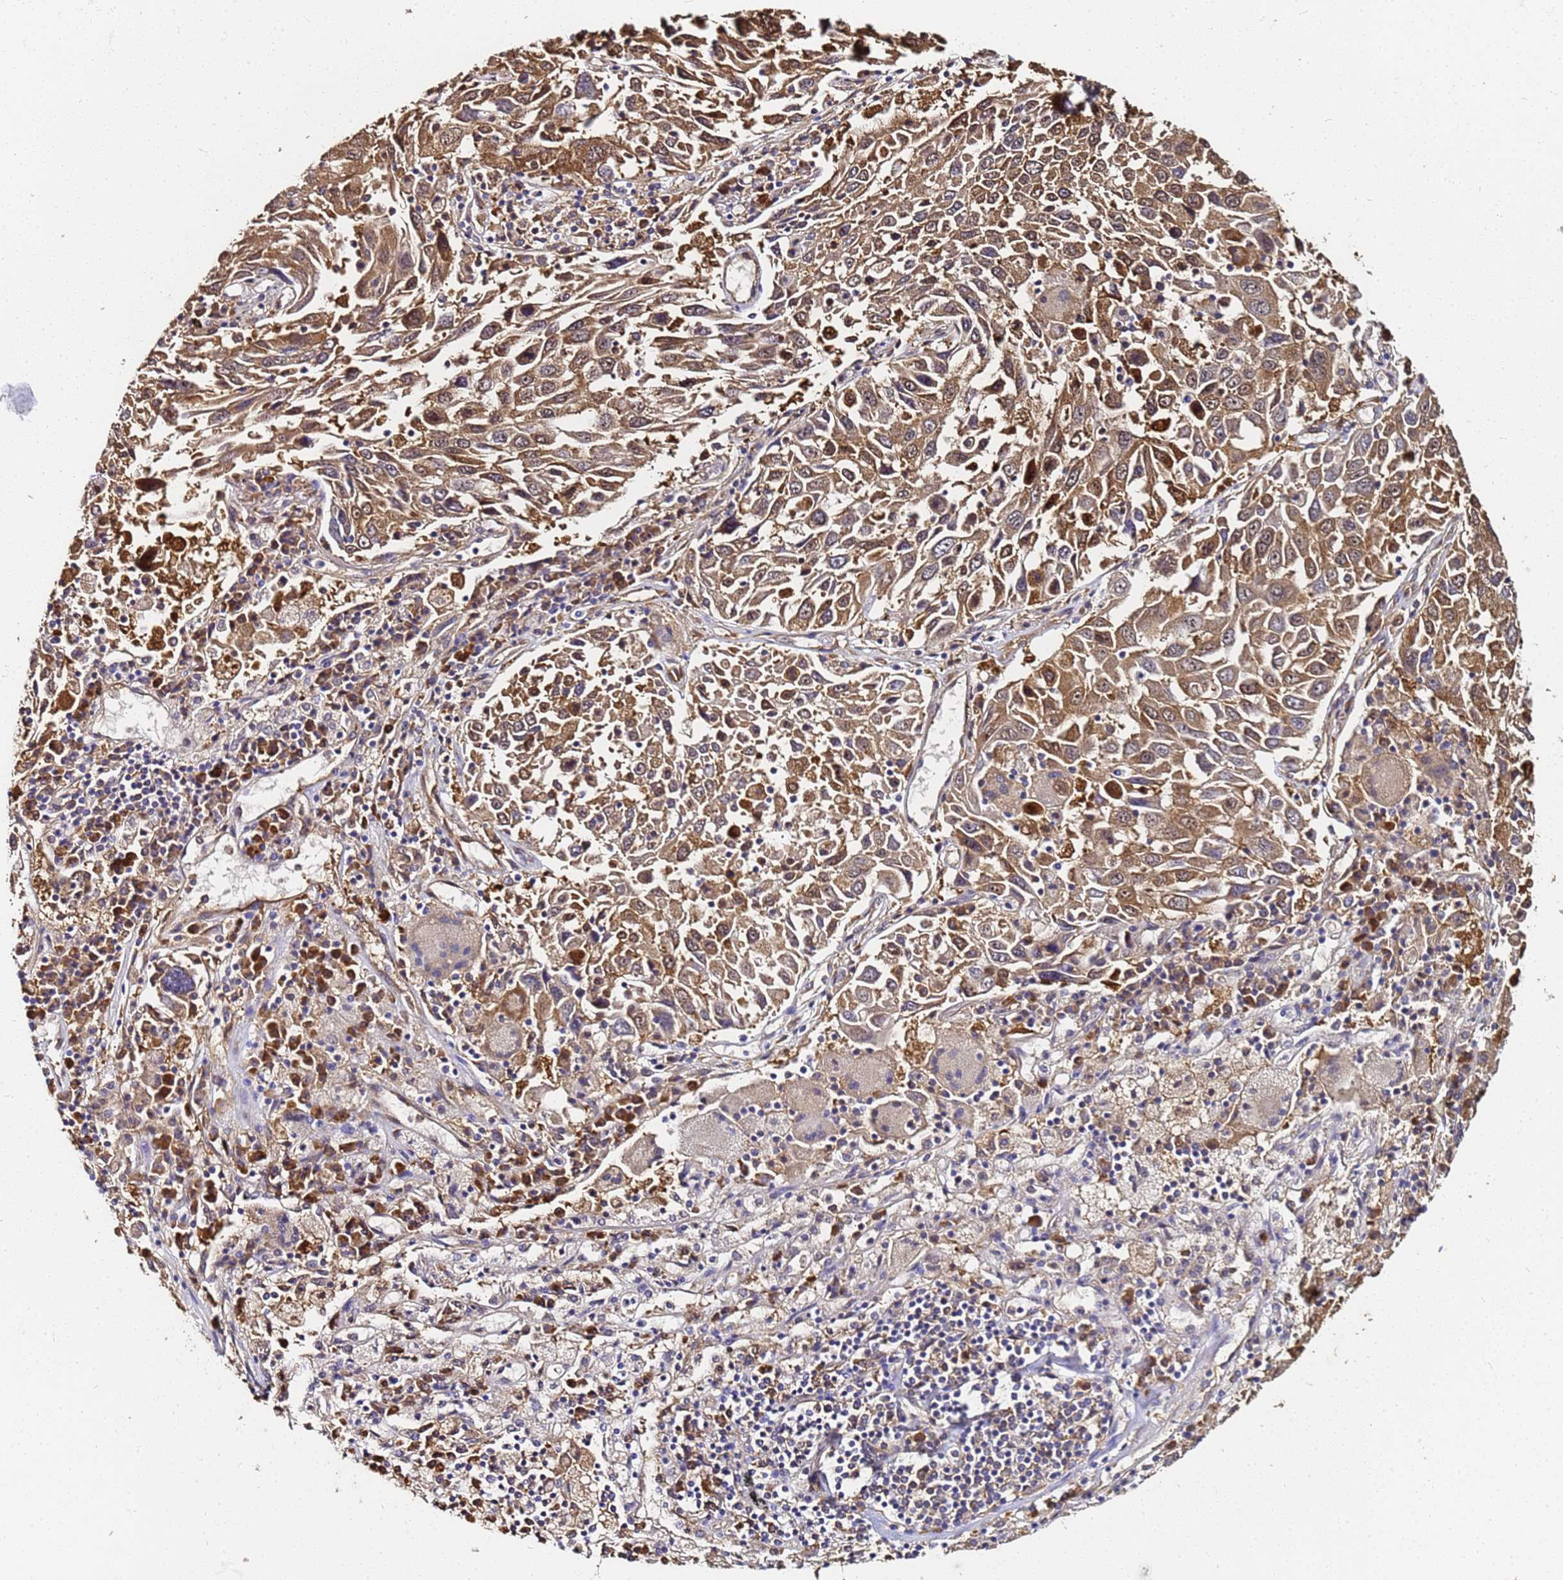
{"staining": {"intensity": "moderate", "quantity": ">75%", "location": "cytoplasmic/membranous"}, "tissue": "lung cancer", "cell_type": "Tumor cells", "image_type": "cancer", "snomed": [{"axis": "morphology", "description": "Squamous cell carcinoma, NOS"}, {"axis": "topography", "description": "Lung"}], "caption": "Lung cancer (squamous cell carcinoma) stained for a protein (brown) shows moderate cytoplasmic/membranous positive expression in approximately >75% of tumor cells.", "gene": "NME1-NME2", "patient": {"sex": "male", "age": 65}}